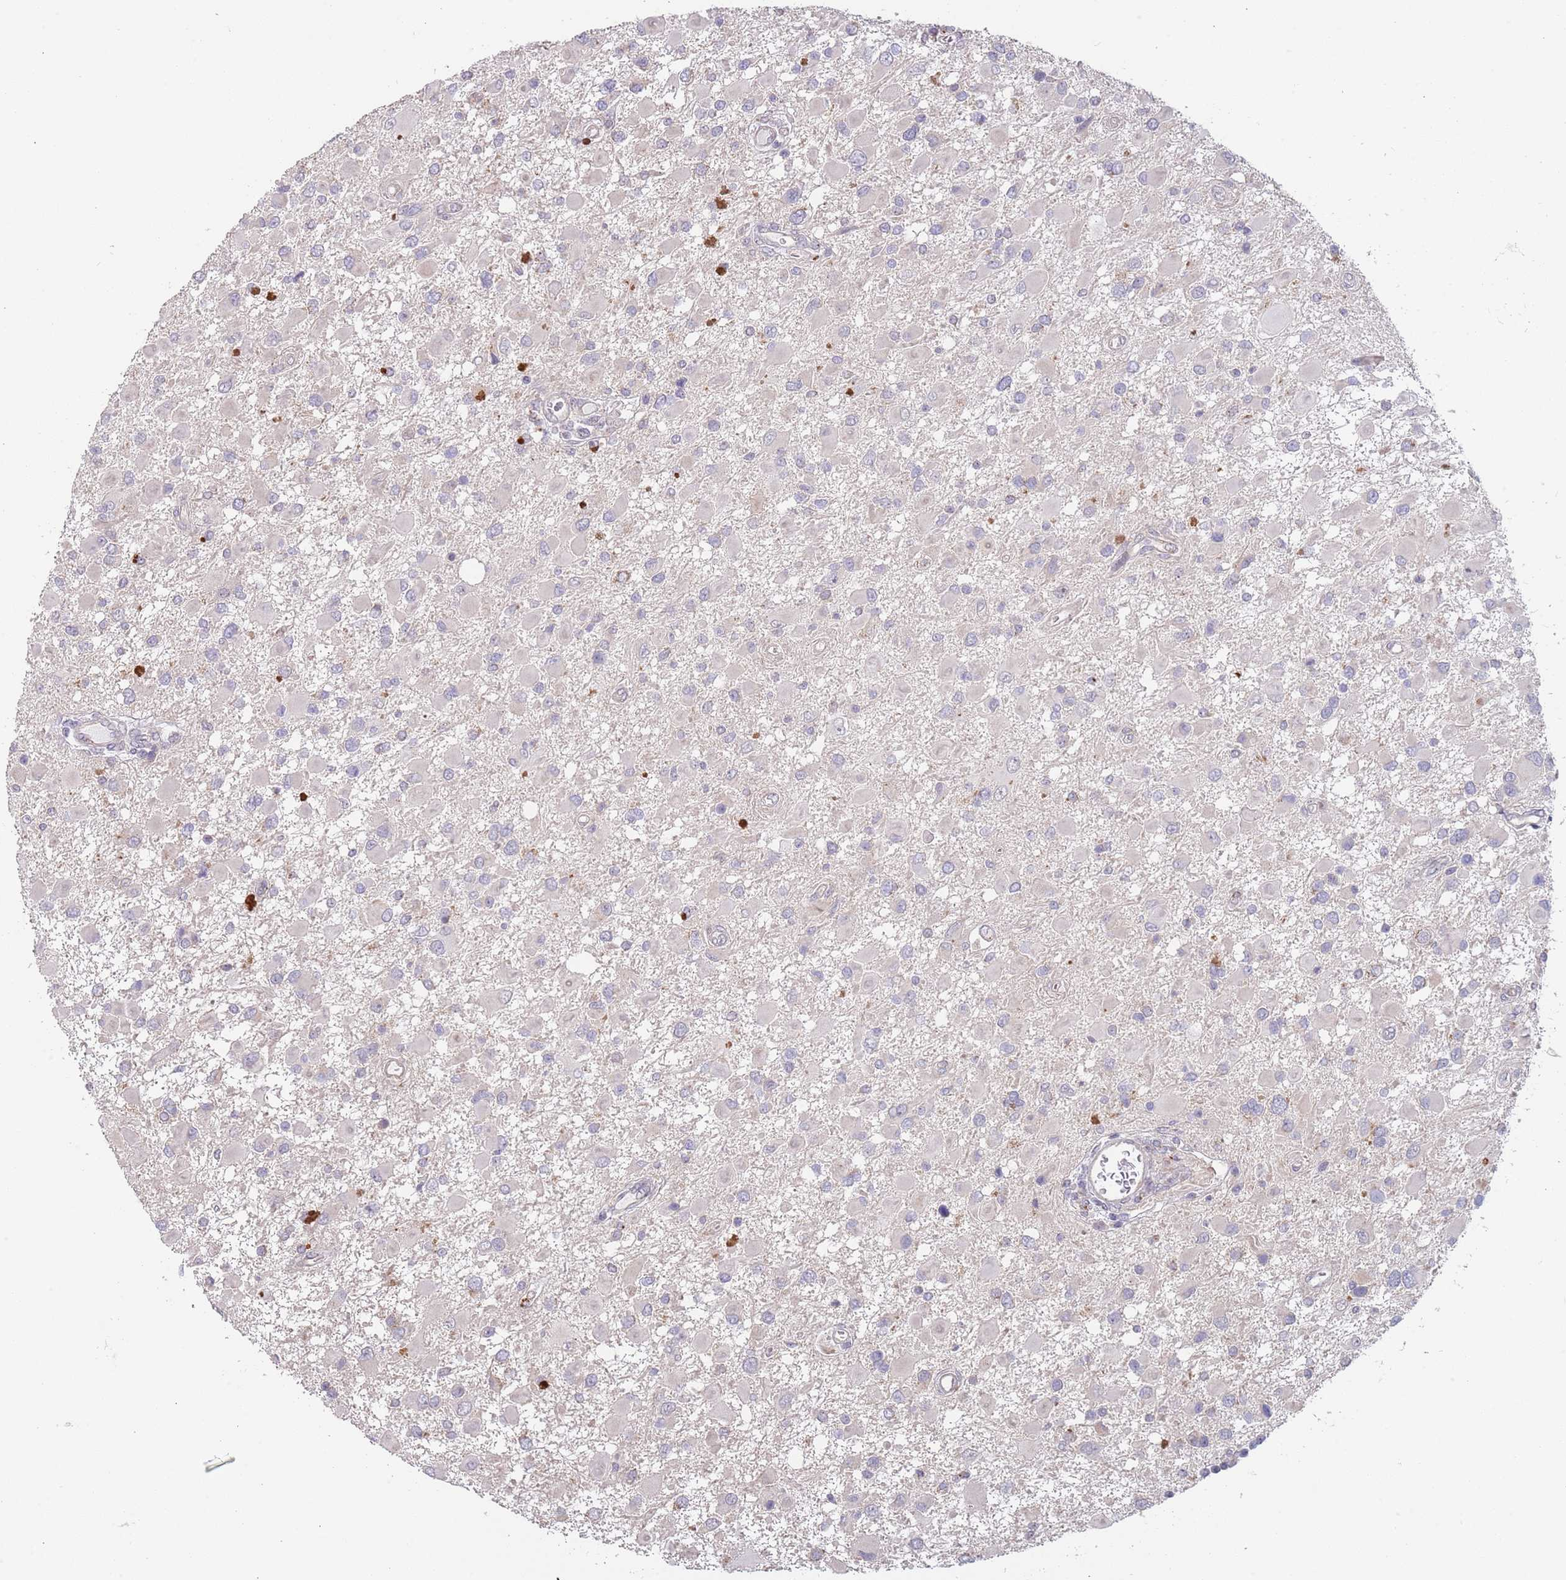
{"staining": {"intensity": "negative", "quantity": "none", "location": "none"}, "tissue": "glioma", "cell_type": "Tumor cells", "image_type": "cancer", "snomed": [{"axis": "morphology", "description": "Glioma, malignant, High grade"}, {"axis": "topography", "description": "Brain"}], "caption": "This is an immunohistochemistry image of human glioma. There is no staining in tumor cells.", "gene": "TMEM64", "patient": {"sex": "male", "age": 53}}